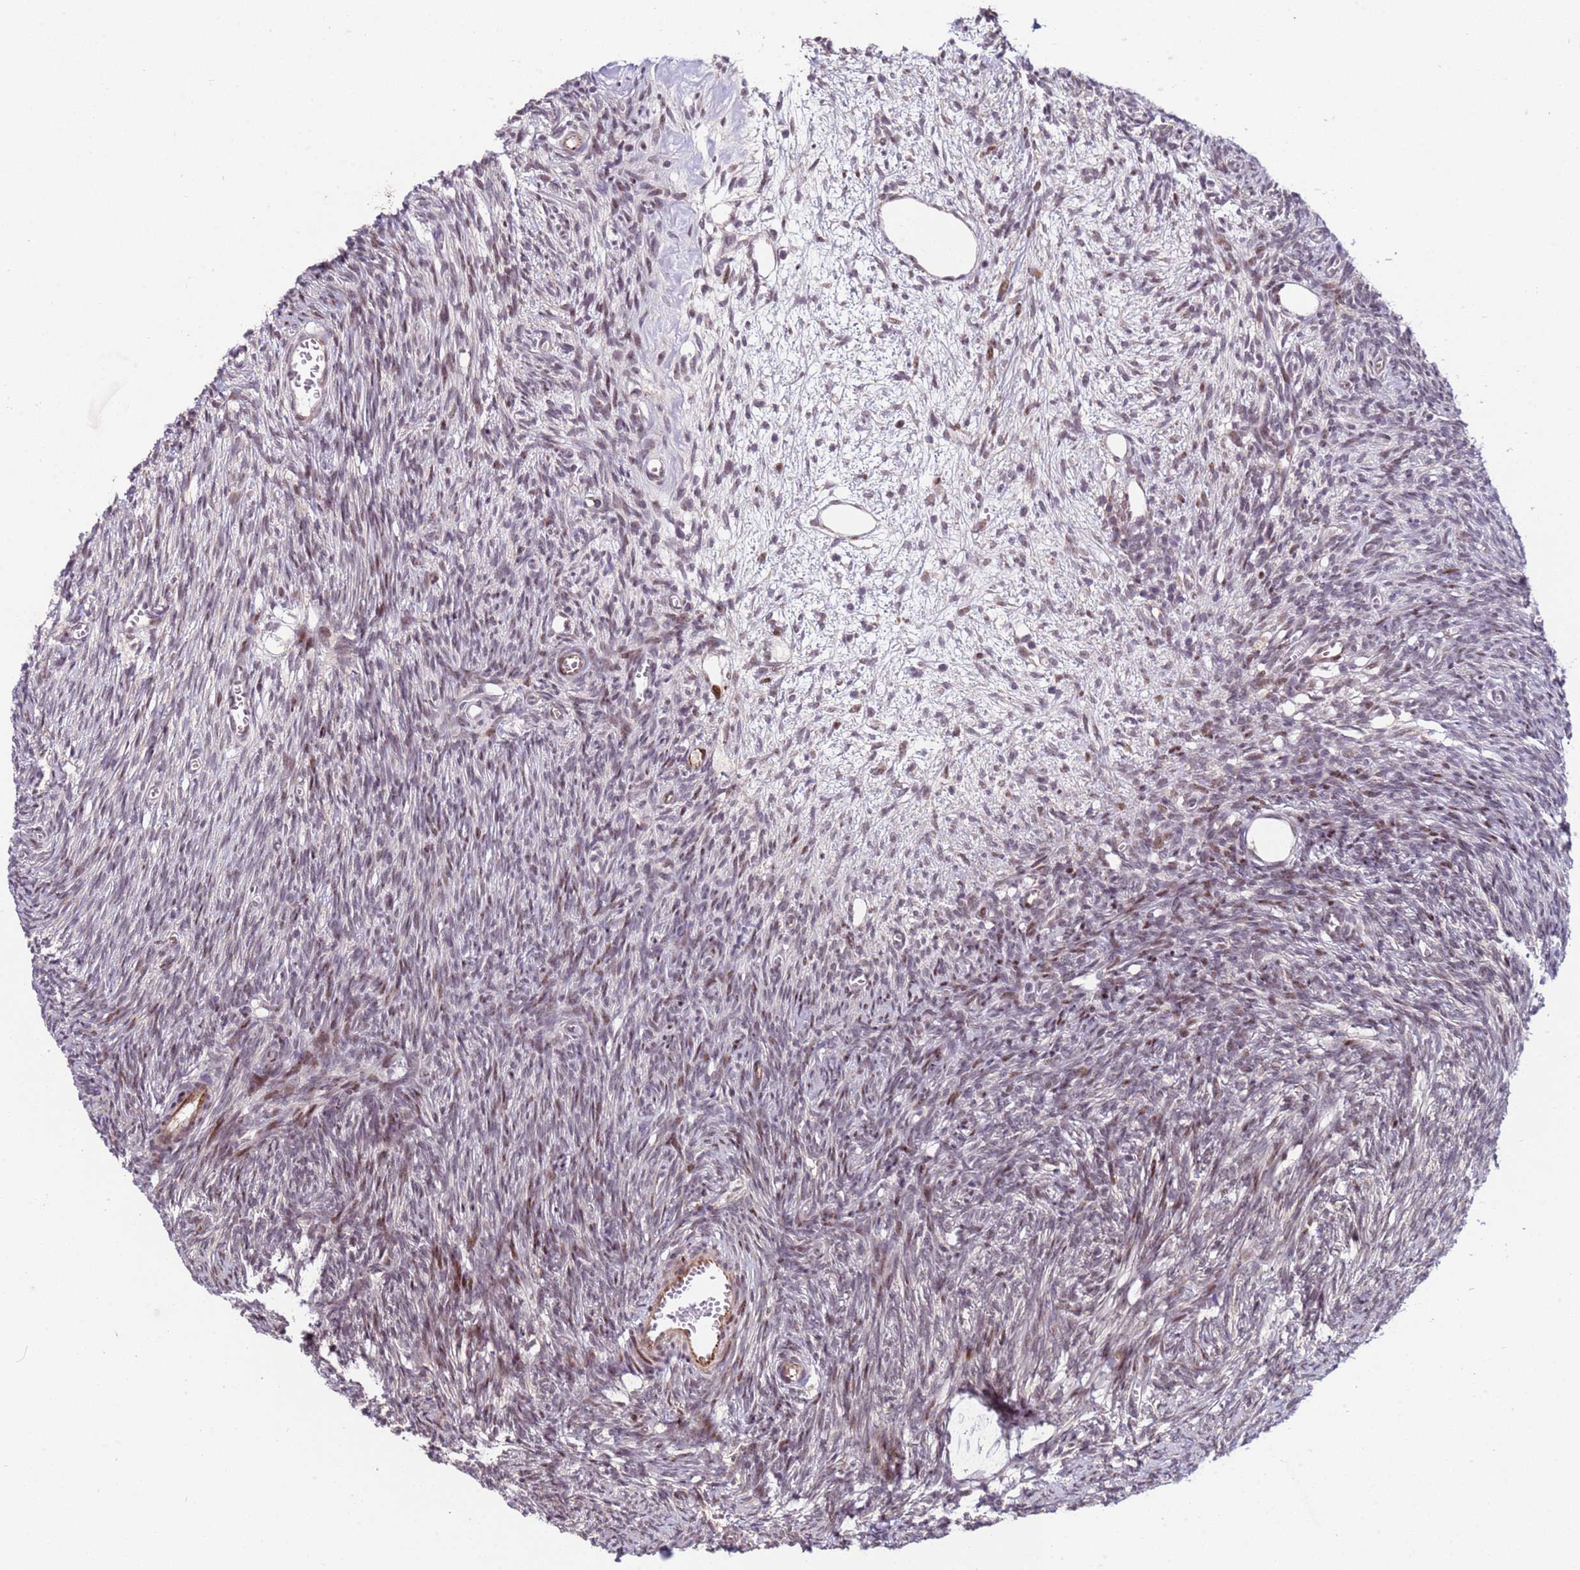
{"staining": {"intensity": "moderate", "quantity": ">75%", "location": "nuclear"}, "tissue": "ovary", "cell_type": "Follicle cells", "image_type": "normal", "snomed": [{"axis": "morphology", "description": "Normal tissue, NOS"}, {"axis": "topography", "description": "Ovary"}], "caption": "This histopathology image shows immunohistochemistry (IHC) staining of unremarkable human ovary, with medium moderate nuclear staining in approximately >75% of follicle cells.", "gene": "SHC3", "patient": {"sex": "female", "age": 44}}